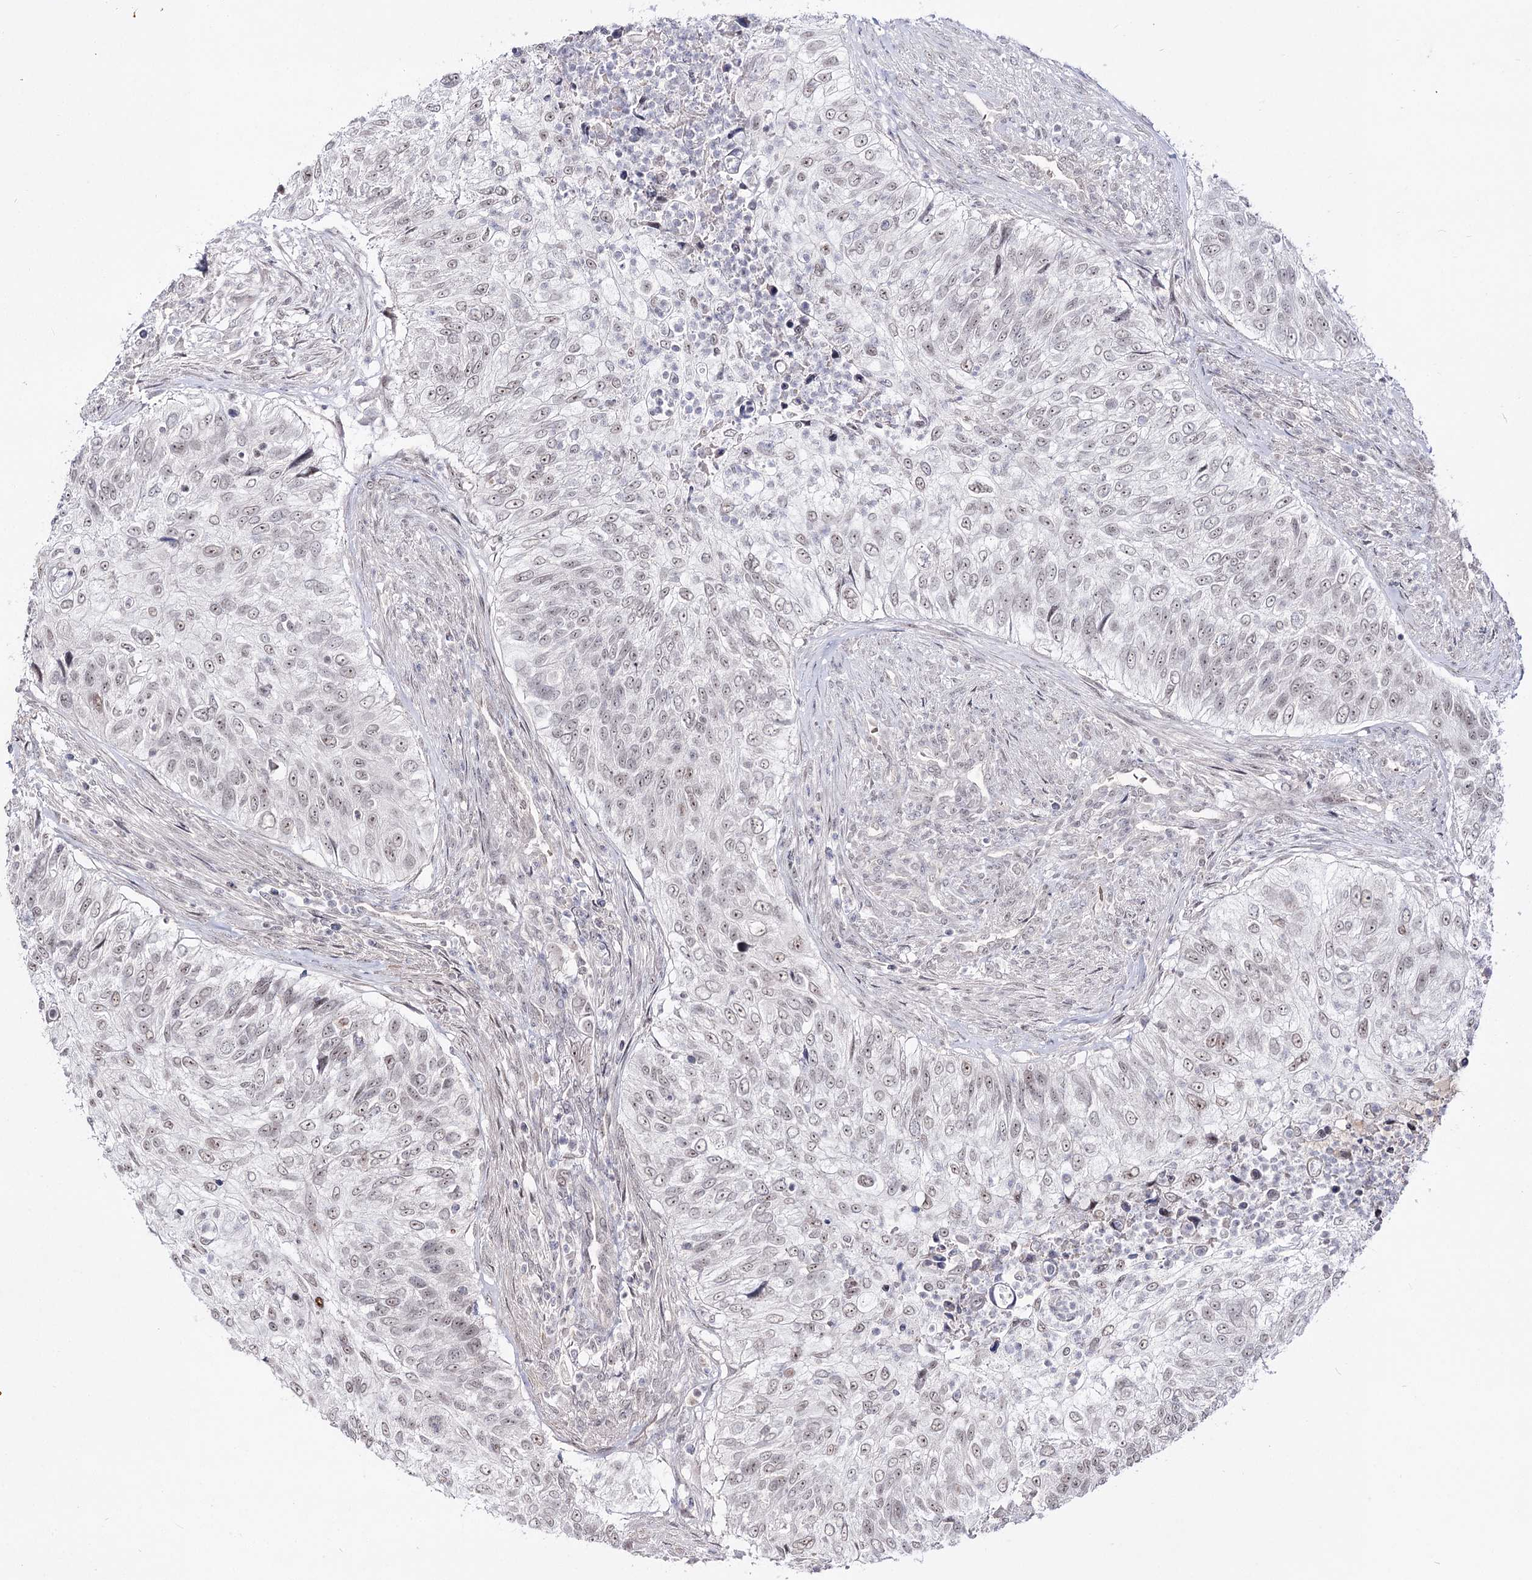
{"staining": {"intensity": "weak", "quantity": "<25%", "location": "nuclear"}, "tissue": "urothelial cancer", "cell_type": "Tumor cells", "image_type": "cancer", "snomed": [{"axis": "morphology", "description": "Urothelial carcinoma, High grade"}, {"axis": "topography", "description": "Urinary bladder"}], "caption": "This micrograph is of urothelial cancer stained with IHC to label a protein in brown with the nuclei are counter-stained blue. There is no staining in tumor cells.", "gene": "RRP9", "patient": {"sex": "female", "age": 60}}